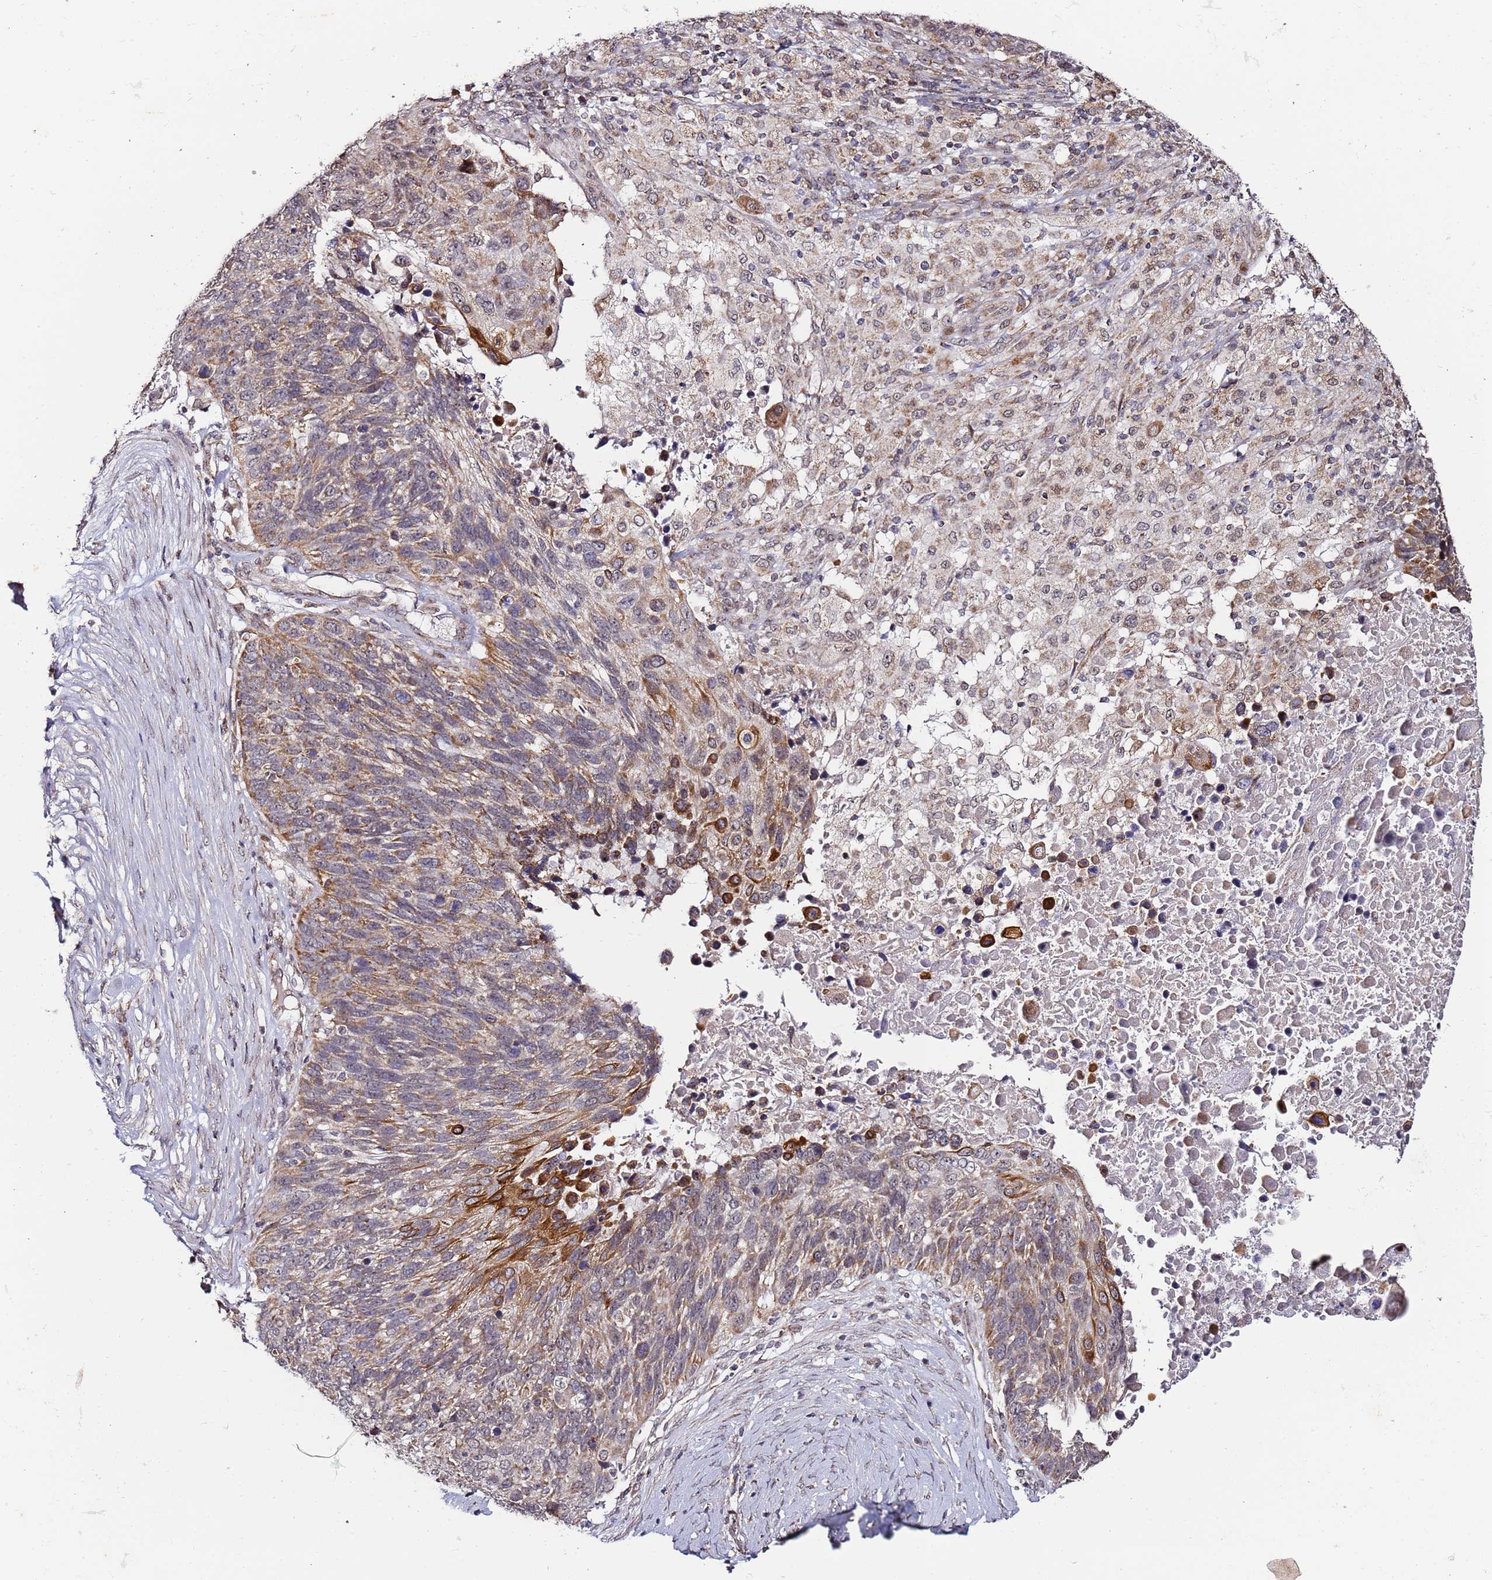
{"staining": {"intensity": "moderate", "quantity": ">75%", "location": "cytoplasmic/membranous"}, "tissue": "lung cancer", "cell_type": "Tumor cells", "image_type": "cancer", "snomed": [{"axis": "morphology", "description": "Normal tissue, NOS"}, {"axis": "morphology", "description": "Squamous cell carcinoma, NOS"}, {"axis": "topography", "description": "Lymph node"}, {"axis": "topography", "description": "Lung"}], "caption": "Lung squamous cell carcinoma stained with DAB IHC reveals medium levels of moderate cytoplasmic/membranous expression in approximately >75% of tumor cells. Immunohistochemistry (ihc) stains the protein in brown and the nuclei are stained blue.", "gene": "TP53AIP1", "patient": {"sex": "male", "age": 66}}